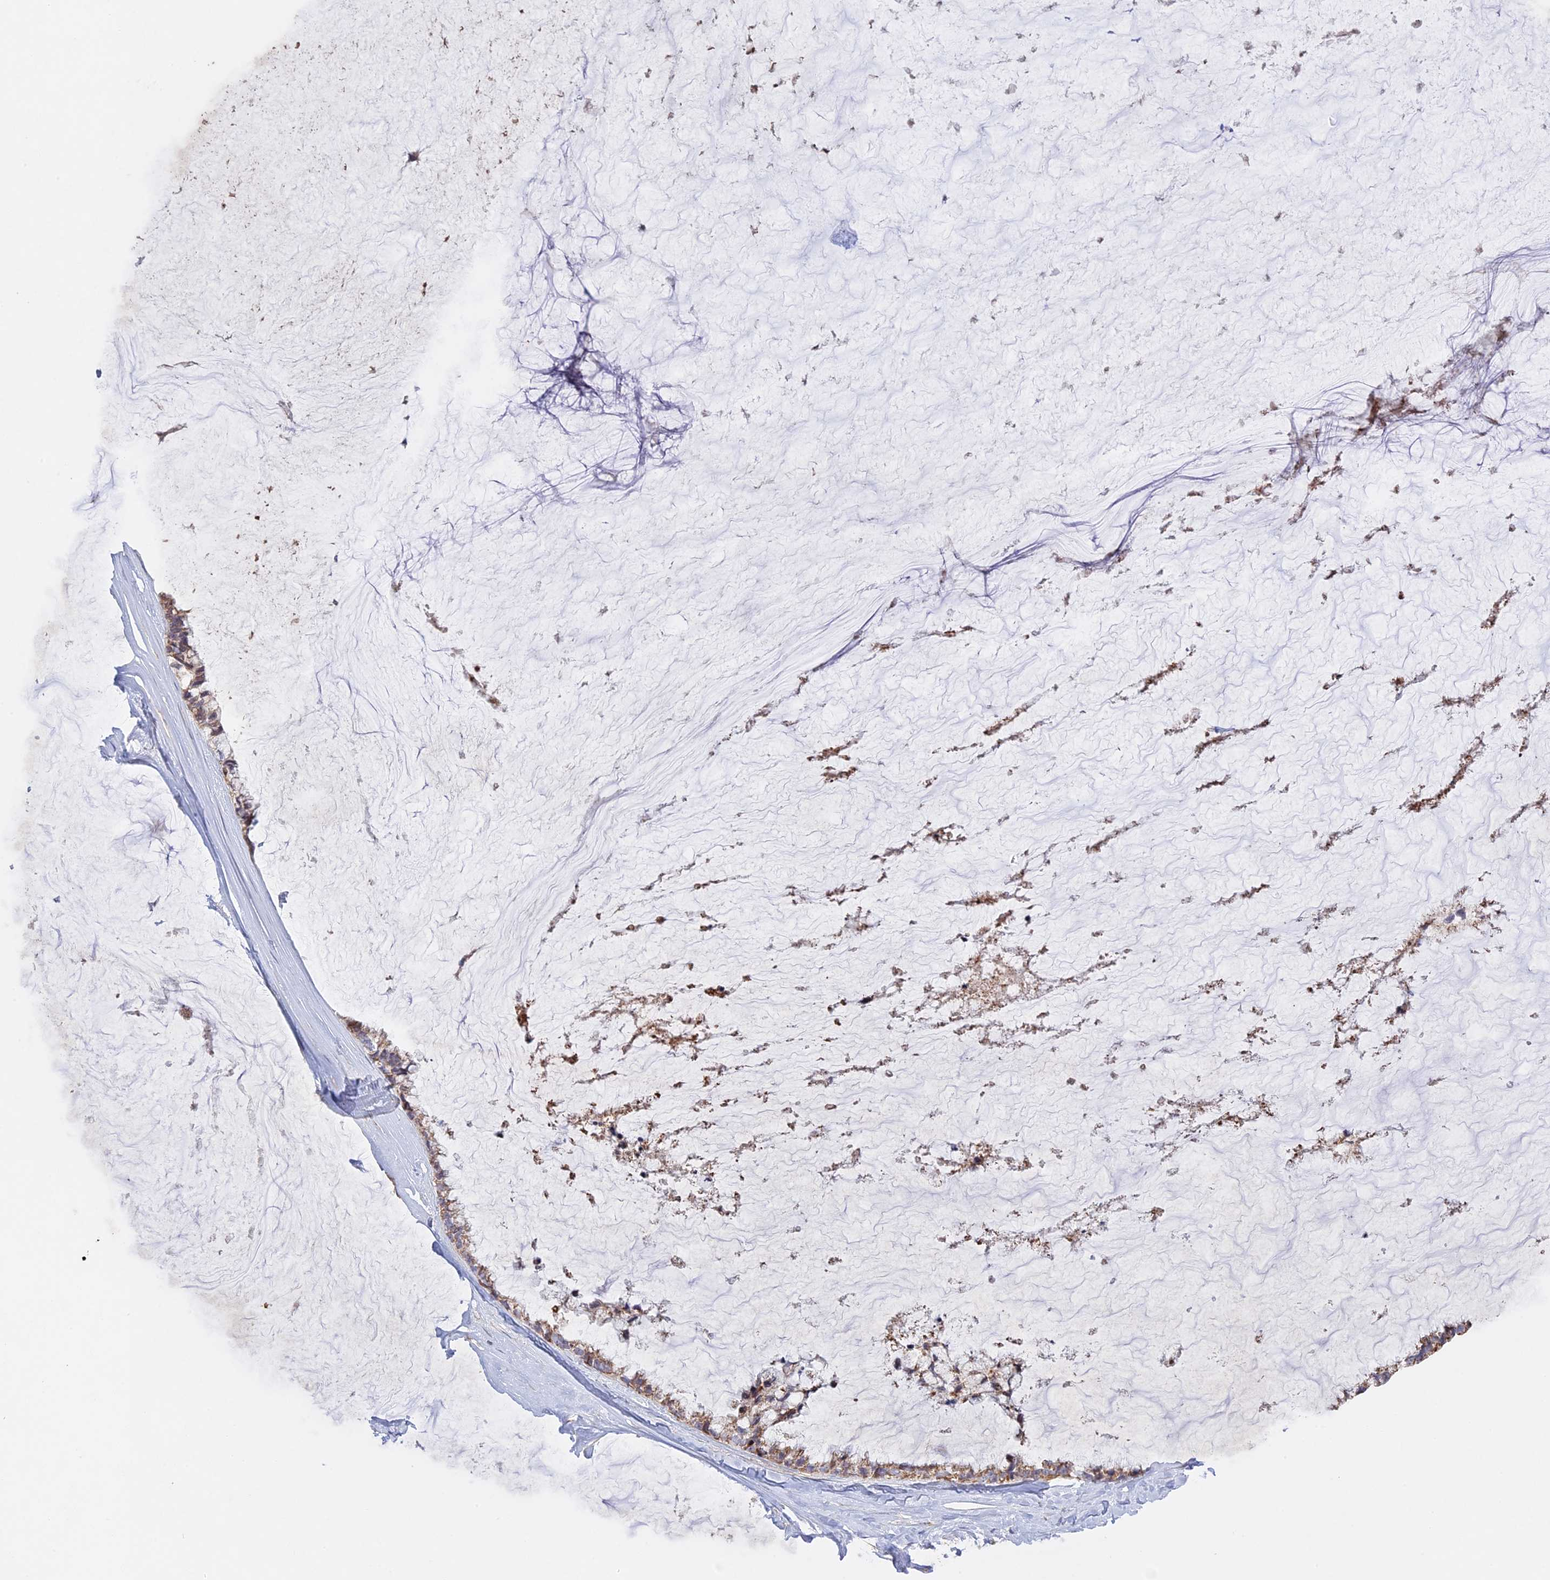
{"staining": {"intensity": "moderate", "quantity": ">75%", "location": "cytoplasmic/membranous"}, "tissue": "ovarian cancer", "cell_type": "Tumor cells", "image_type": "cancer", "snomed": [{"axis": "morphology", "description": "Cystadenocarcinoma, mucinous, NOS"}, {"axis": "topography", "description": "Ovary"}], "caption": "Approximately >75% of tumor cells in human ovarian cancer (mucinous cystadenocarcinoma) show moderate cytoplasmic/membranous protein staining as visualized by brown immunohistochemical staining.", "gene": "MPV17L", "patient": {"sex": "female", "age": 39}}